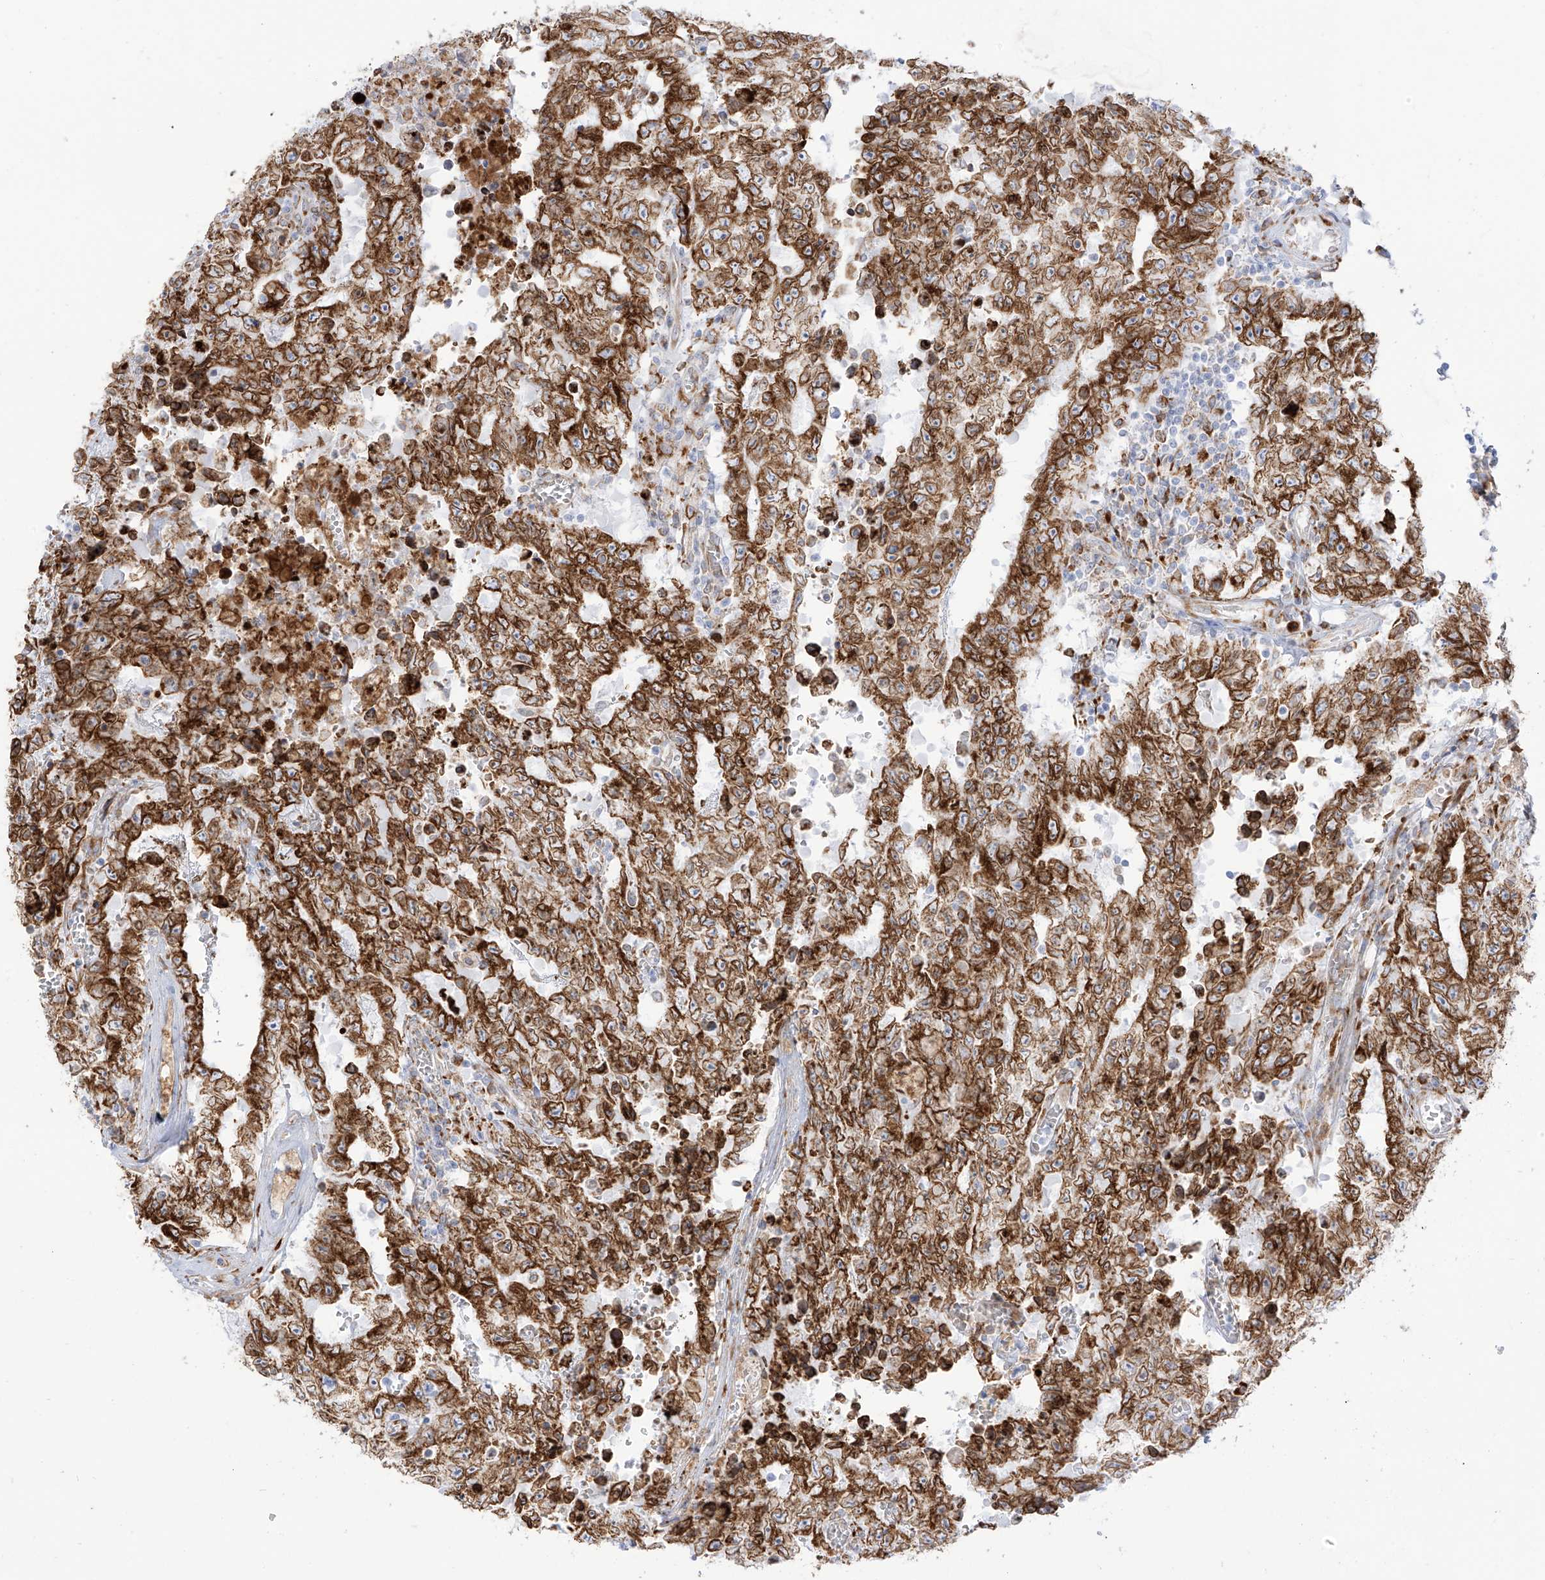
{"staining": {"intensity": "strong", "quantity": ">75%", "location": "cytoplasmic/membranous"}, "tissue": "testis cancer", "cell_type": "Tumor cells", "image_type": "cancer", "snomed": [{"axis": "morphology", "description": "Carcinoma, Embryonal, NOS"}, {"axis": "topography", "description": "Testis"}], "caption": "The immunohistochemical stain shows strong cytoplasmic/membranous expression in tumor cells of embryonal carcinoma (testis) tissue.", "gene": "LRRC59", "patient": {"sex": "male", "age": 26}}